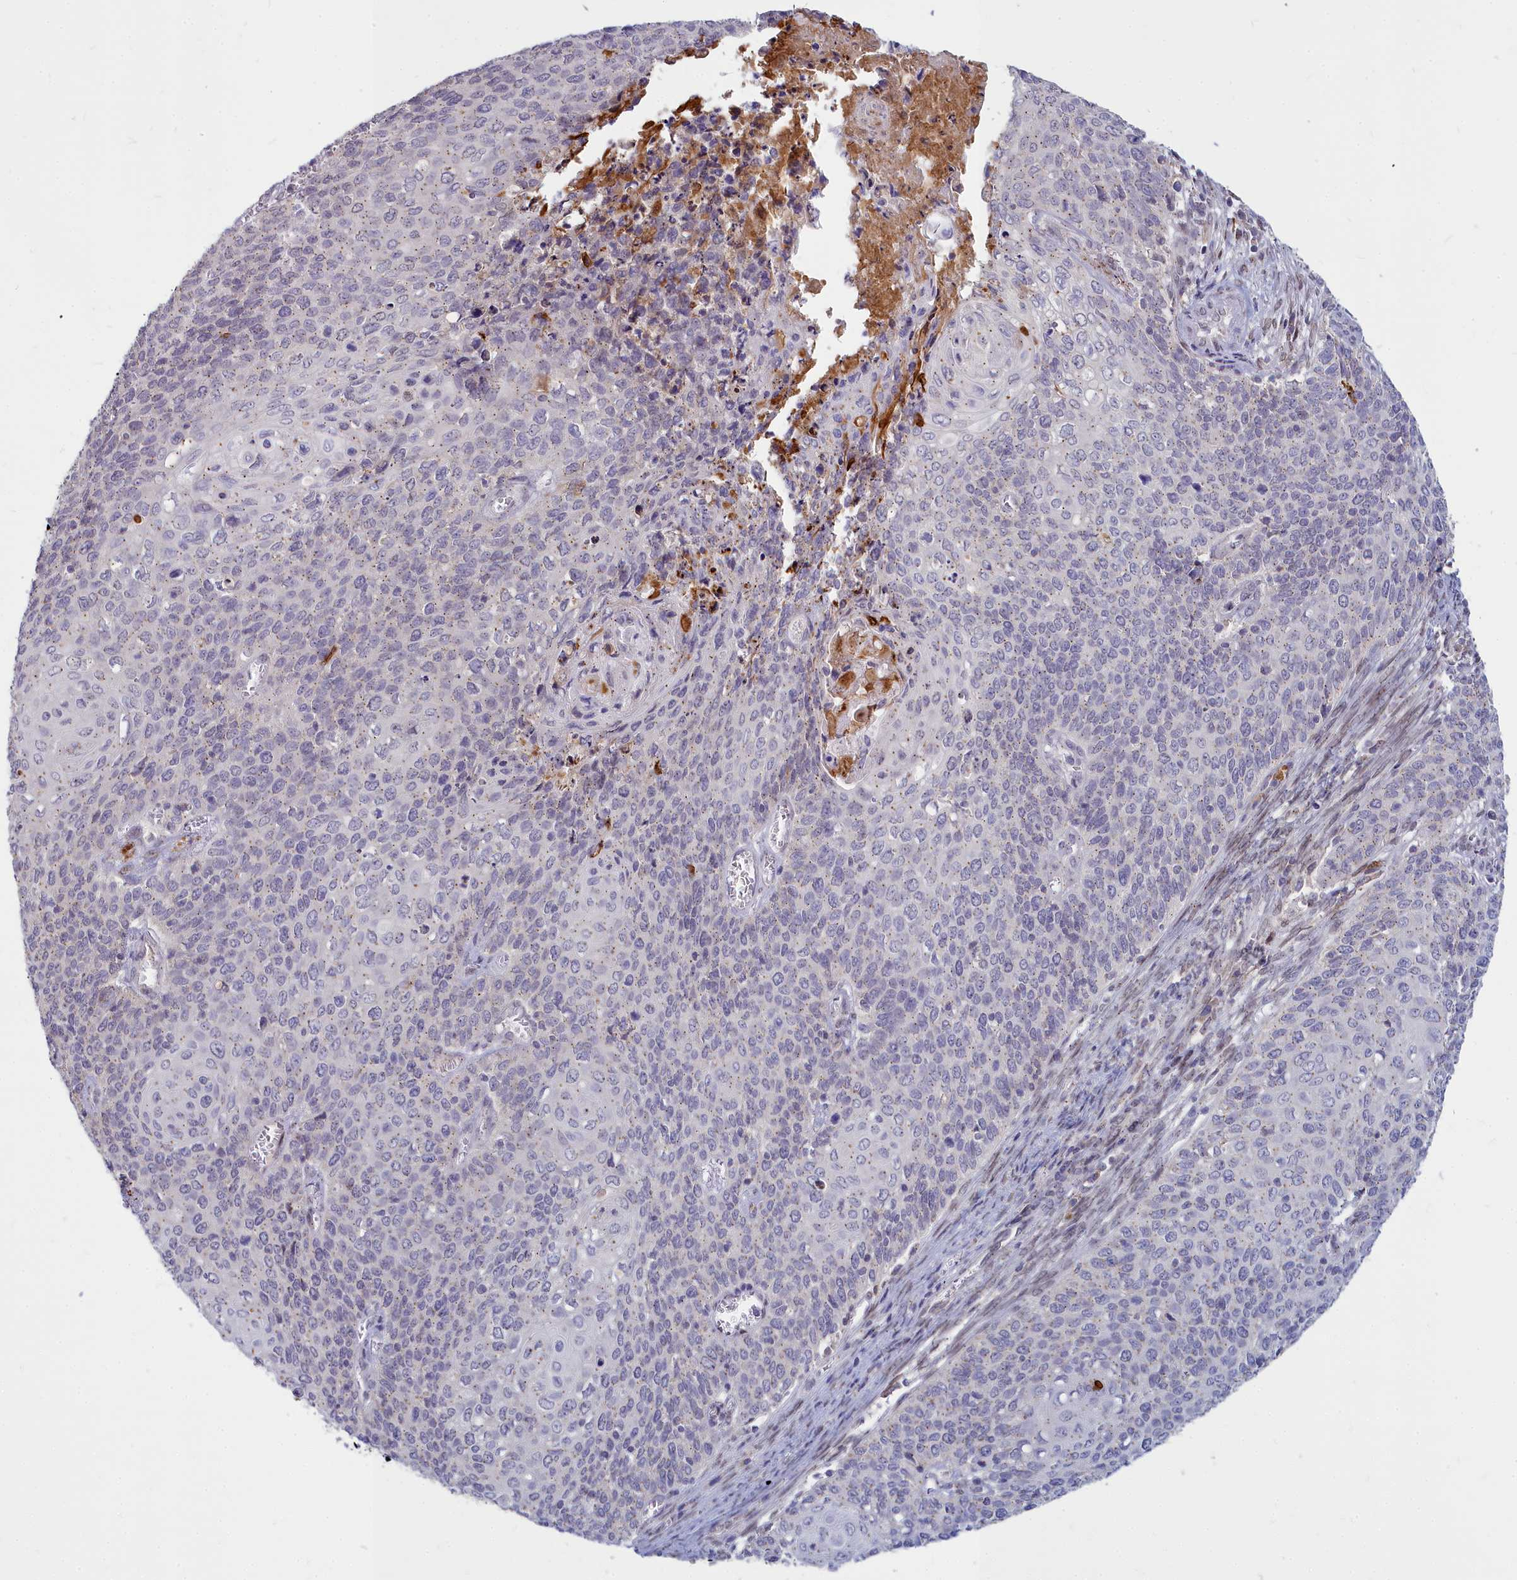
{"staining": {"intensity": "negative", "quantity": "none", "location": "none"}, "tissue": "cervical cancer", "cell_type": "Tumor cells", "image_type": "cancer", "snomed": [{"axis": "morphology", "description": "Squamous cell carcinoma, NOS"}, {"axis": "topography", "description": "Cervix"}], "caption": "This is an IHC image of human cervical squamous cell carcinoma. There is no positivity in tumor cells.", "gene": "NOXA1", "patient": {"sex": "female", "age": 39}}